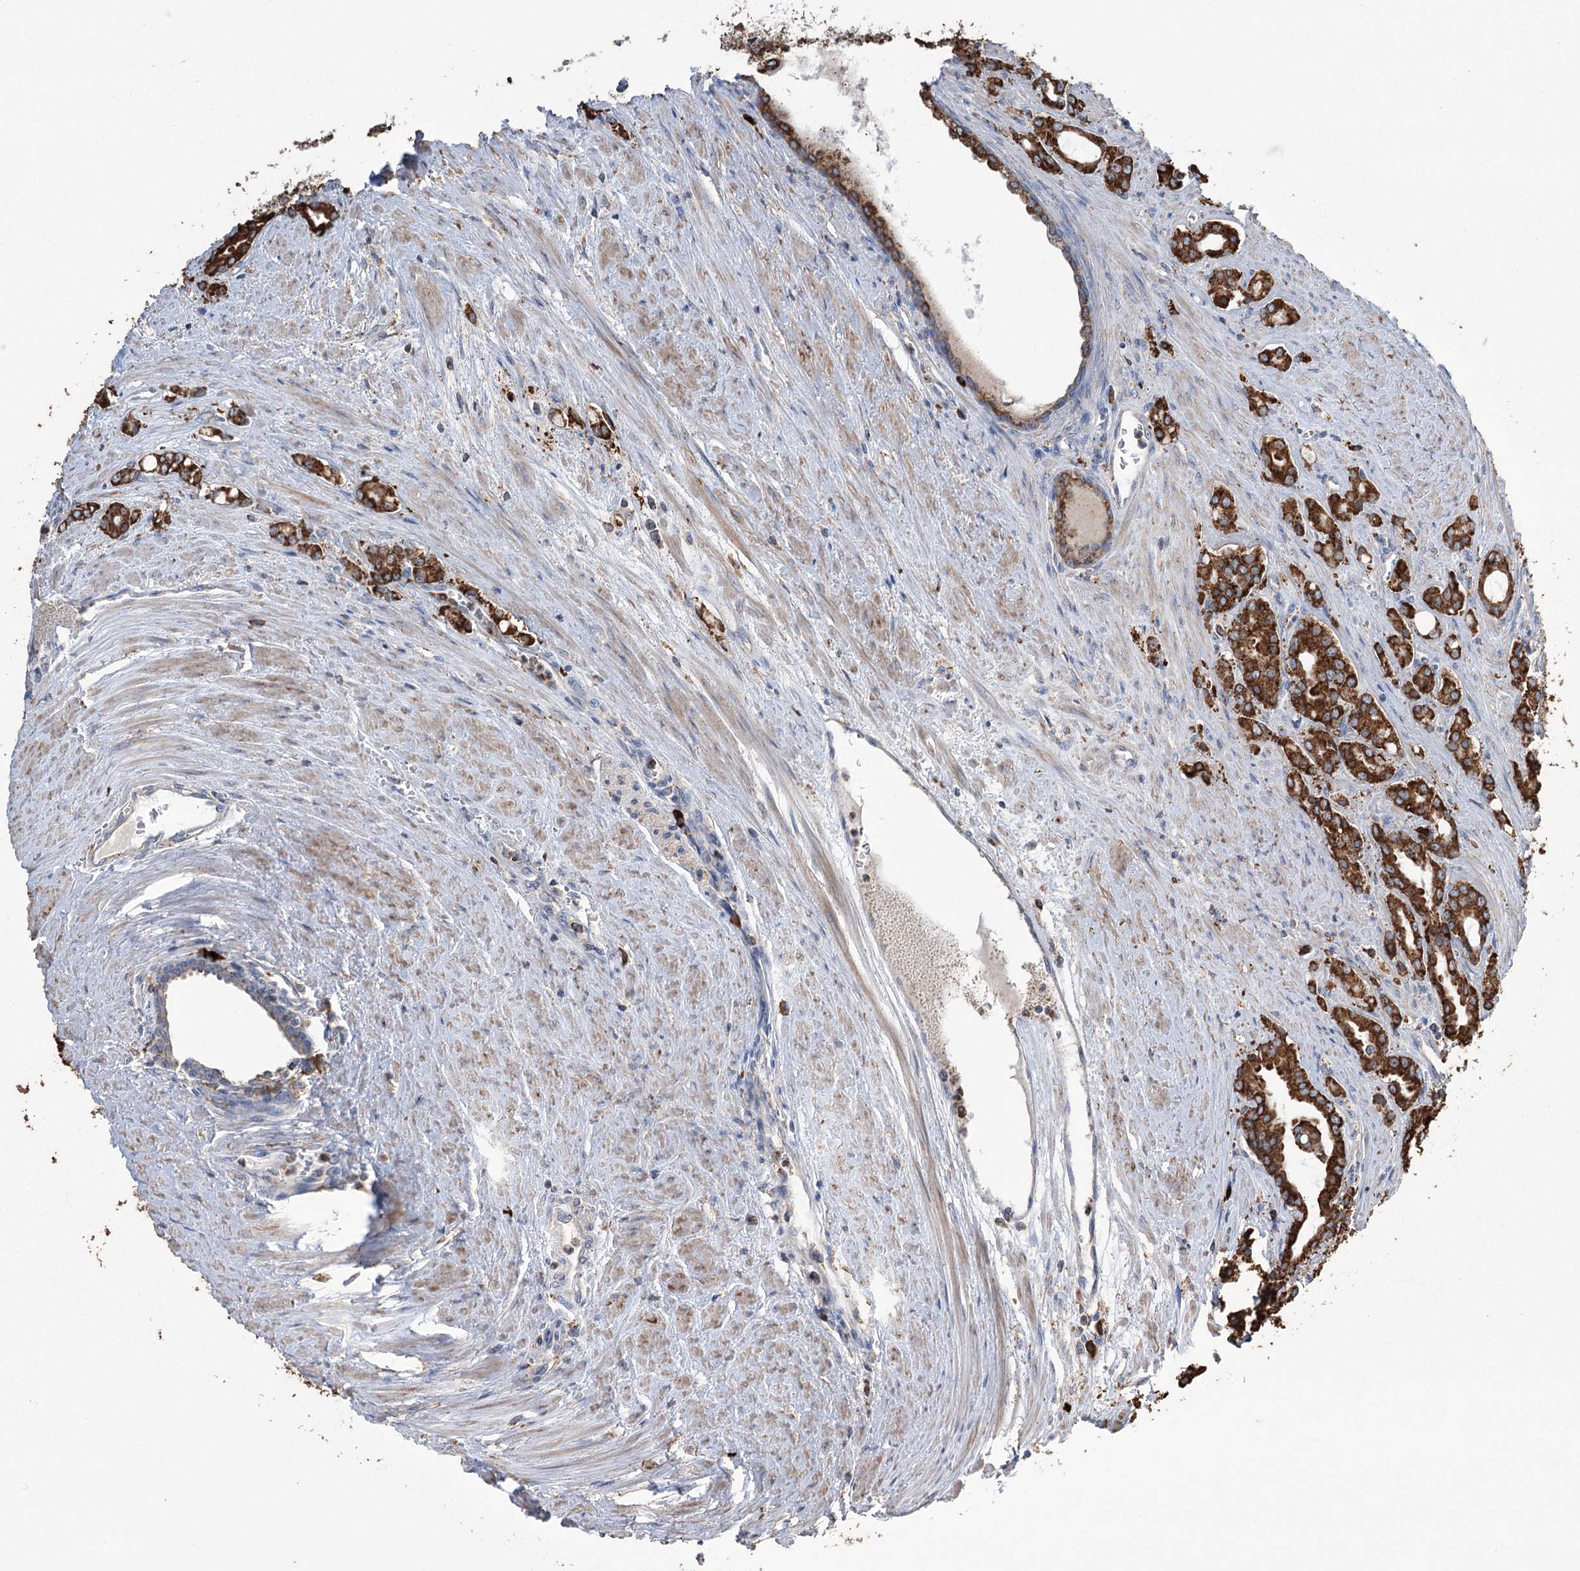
{"staining": {"intensity": "strong", "quantity": ">75%", "location": "cytoplasmic/membranous"}, "tissue": "prostate cancer", "cell_type": "Tumor cells", "image_type": "cancer", "snomed": [{"axis": "morphology", "description": "Adenocarcinoma, High grade"}, {"axis": "topography", "description": "Prostate"}], "caption": "A photomicrograph of human prostate high-grade adenocarcinoma stained for a protein displays strong cytoplasmic/membranous brown staining in tumor cells. (Stains: DAB in brown, nuclei in blue, Microscopy: brightfield microscopy at high magnification).", "gene": "TRIM71", "patient": {"sex": "male", "age": 72}}